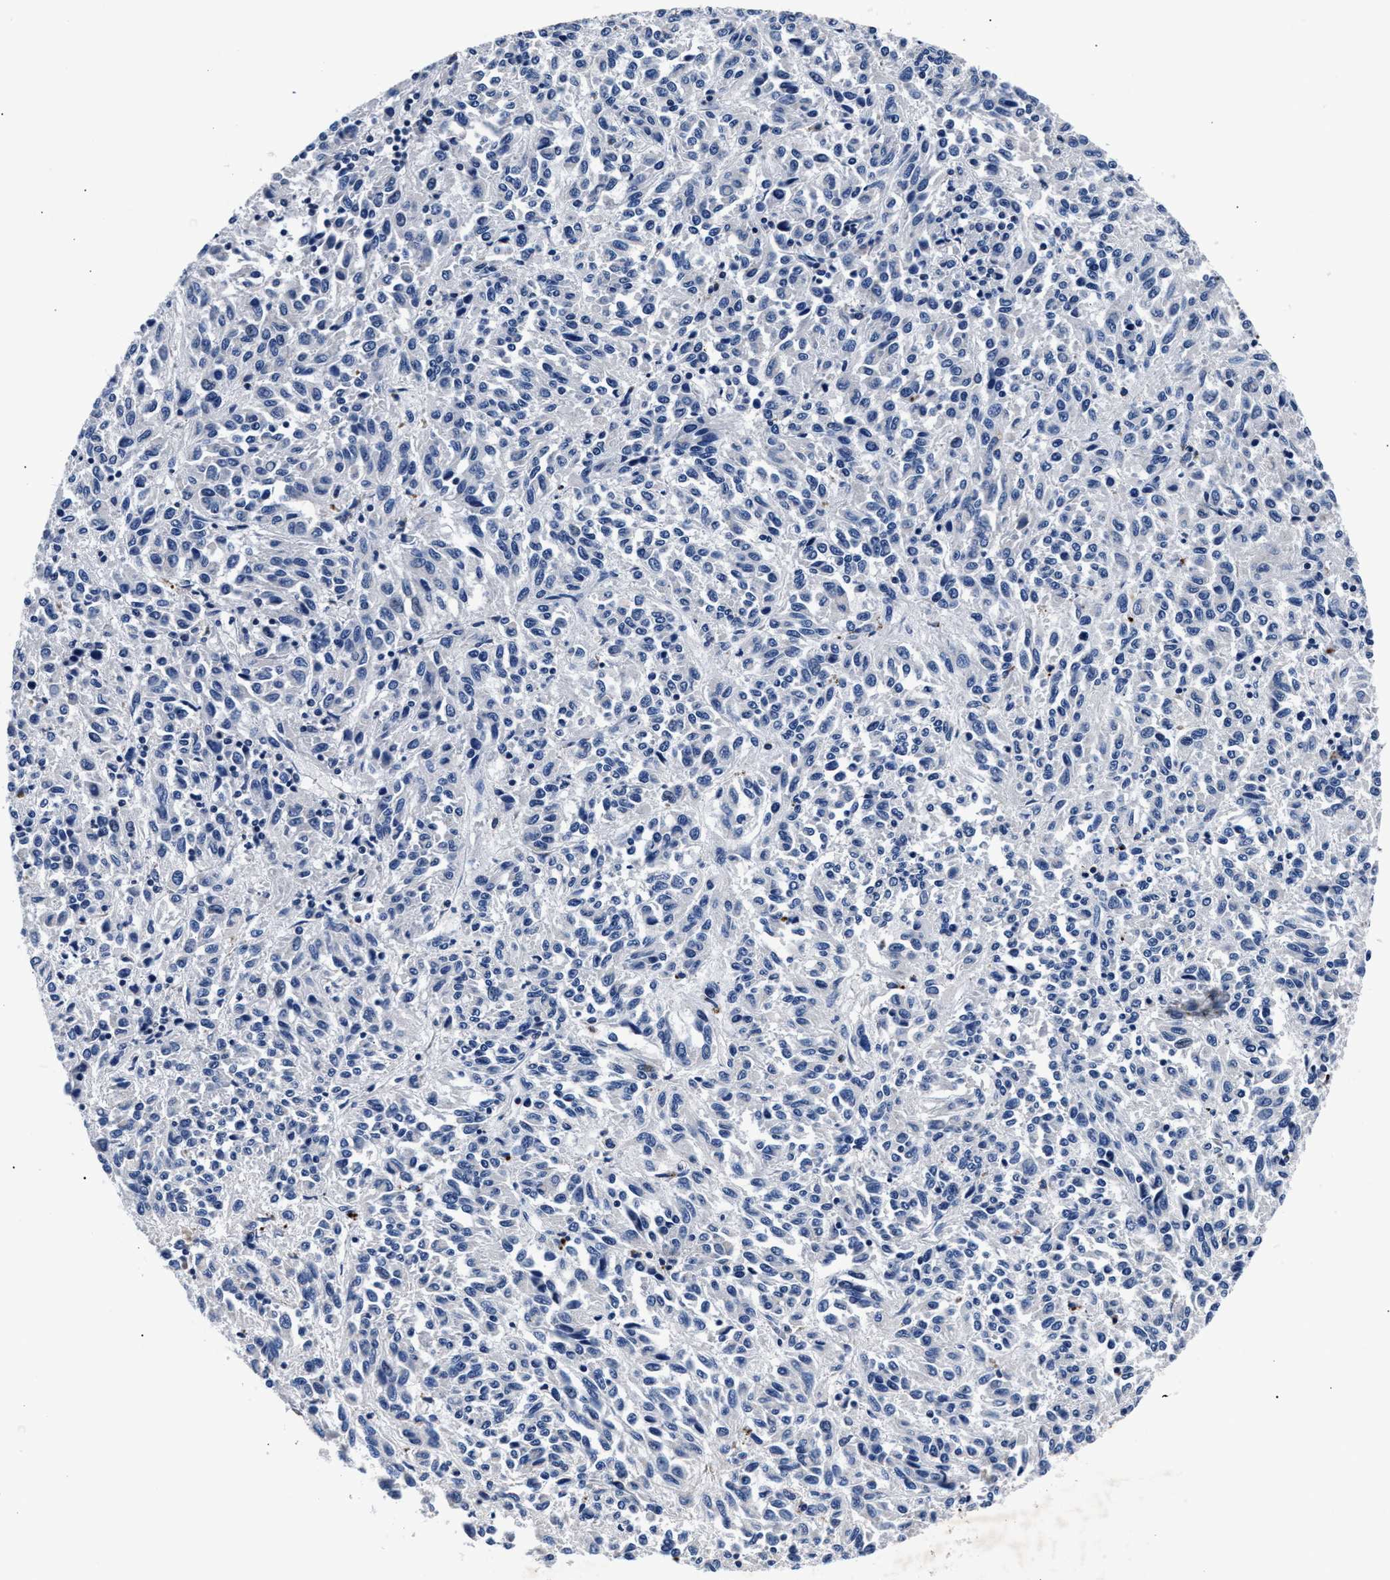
{"staining": {"intensity": "negative", "quantity": "none", "location": "none"}, "tissue": "melanoma", "cell_type": "Tumor cells", "image_type": "cancer", "snomed": [{"axis": "morphology", "description": "Malignant melanoma, Metastatic site"}, {"axis": "topography", "description": "Lung"}], "caption": "Tumor cells are negative for protein expression in human melanoma.", "gene": "PHF24", "patient": {"sex": "male", "age": 64}}